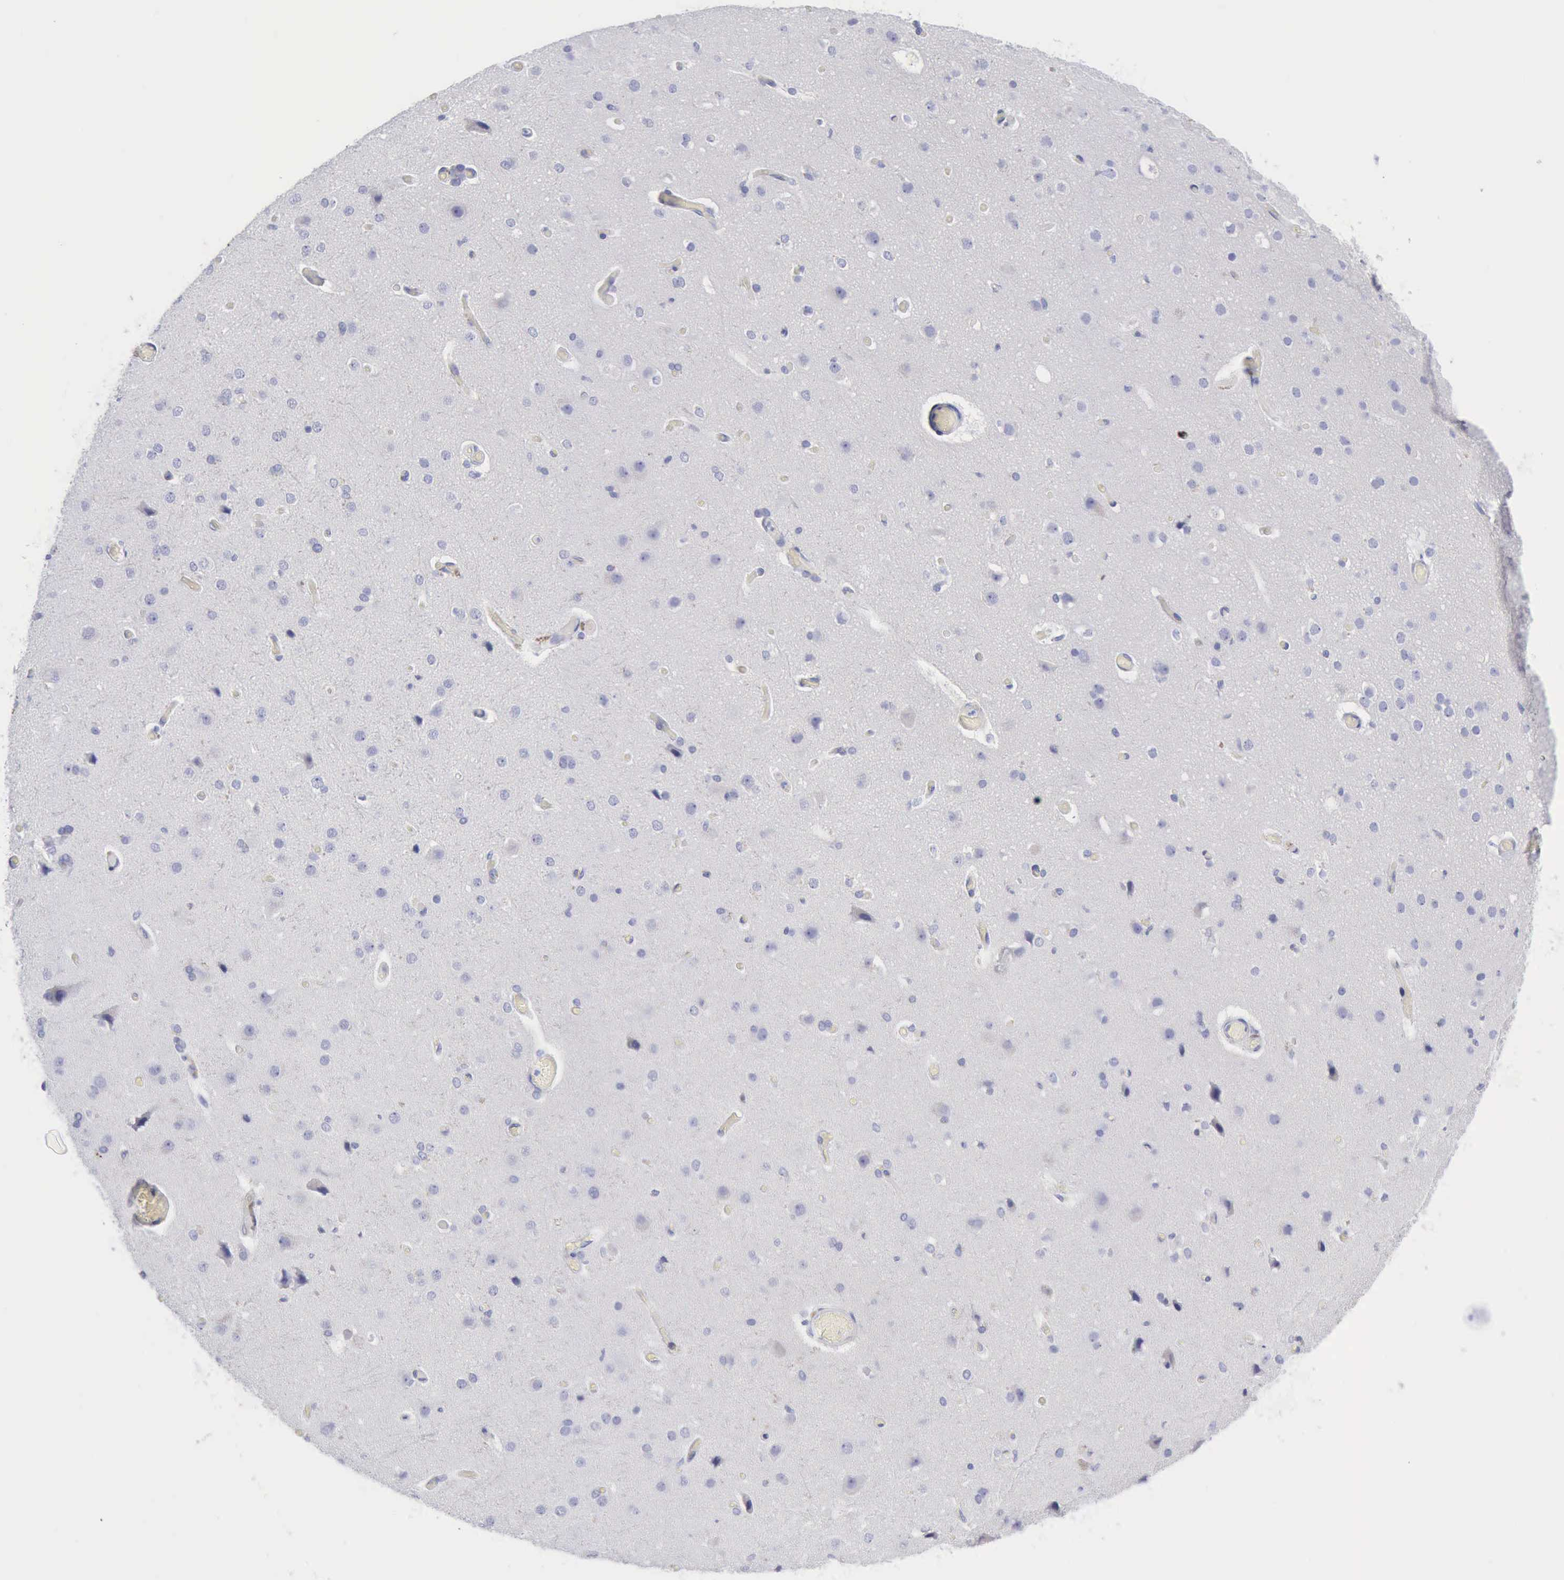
{"staining": {"intensity": "negative", "quantity": "none", "location": "none"}, "tissue": "cerebral cortex", "cell_type": "Endothelial cells", "image_type": "normal", "snomed": [{"axis": "morphology", "description": "Normal tissue, NOS"}, {"axis": "morphology", "description": "Glioma, malignant, High grade"}, {"axis": "topography", "description": "Cerebral cortex"}], "caption": "This is an IHC micrograph of benign human cerebral cortex. There is no positivity in endothelial cells.", "gene": "GZMB", "patient": {"sex": "male", "age": 77}}